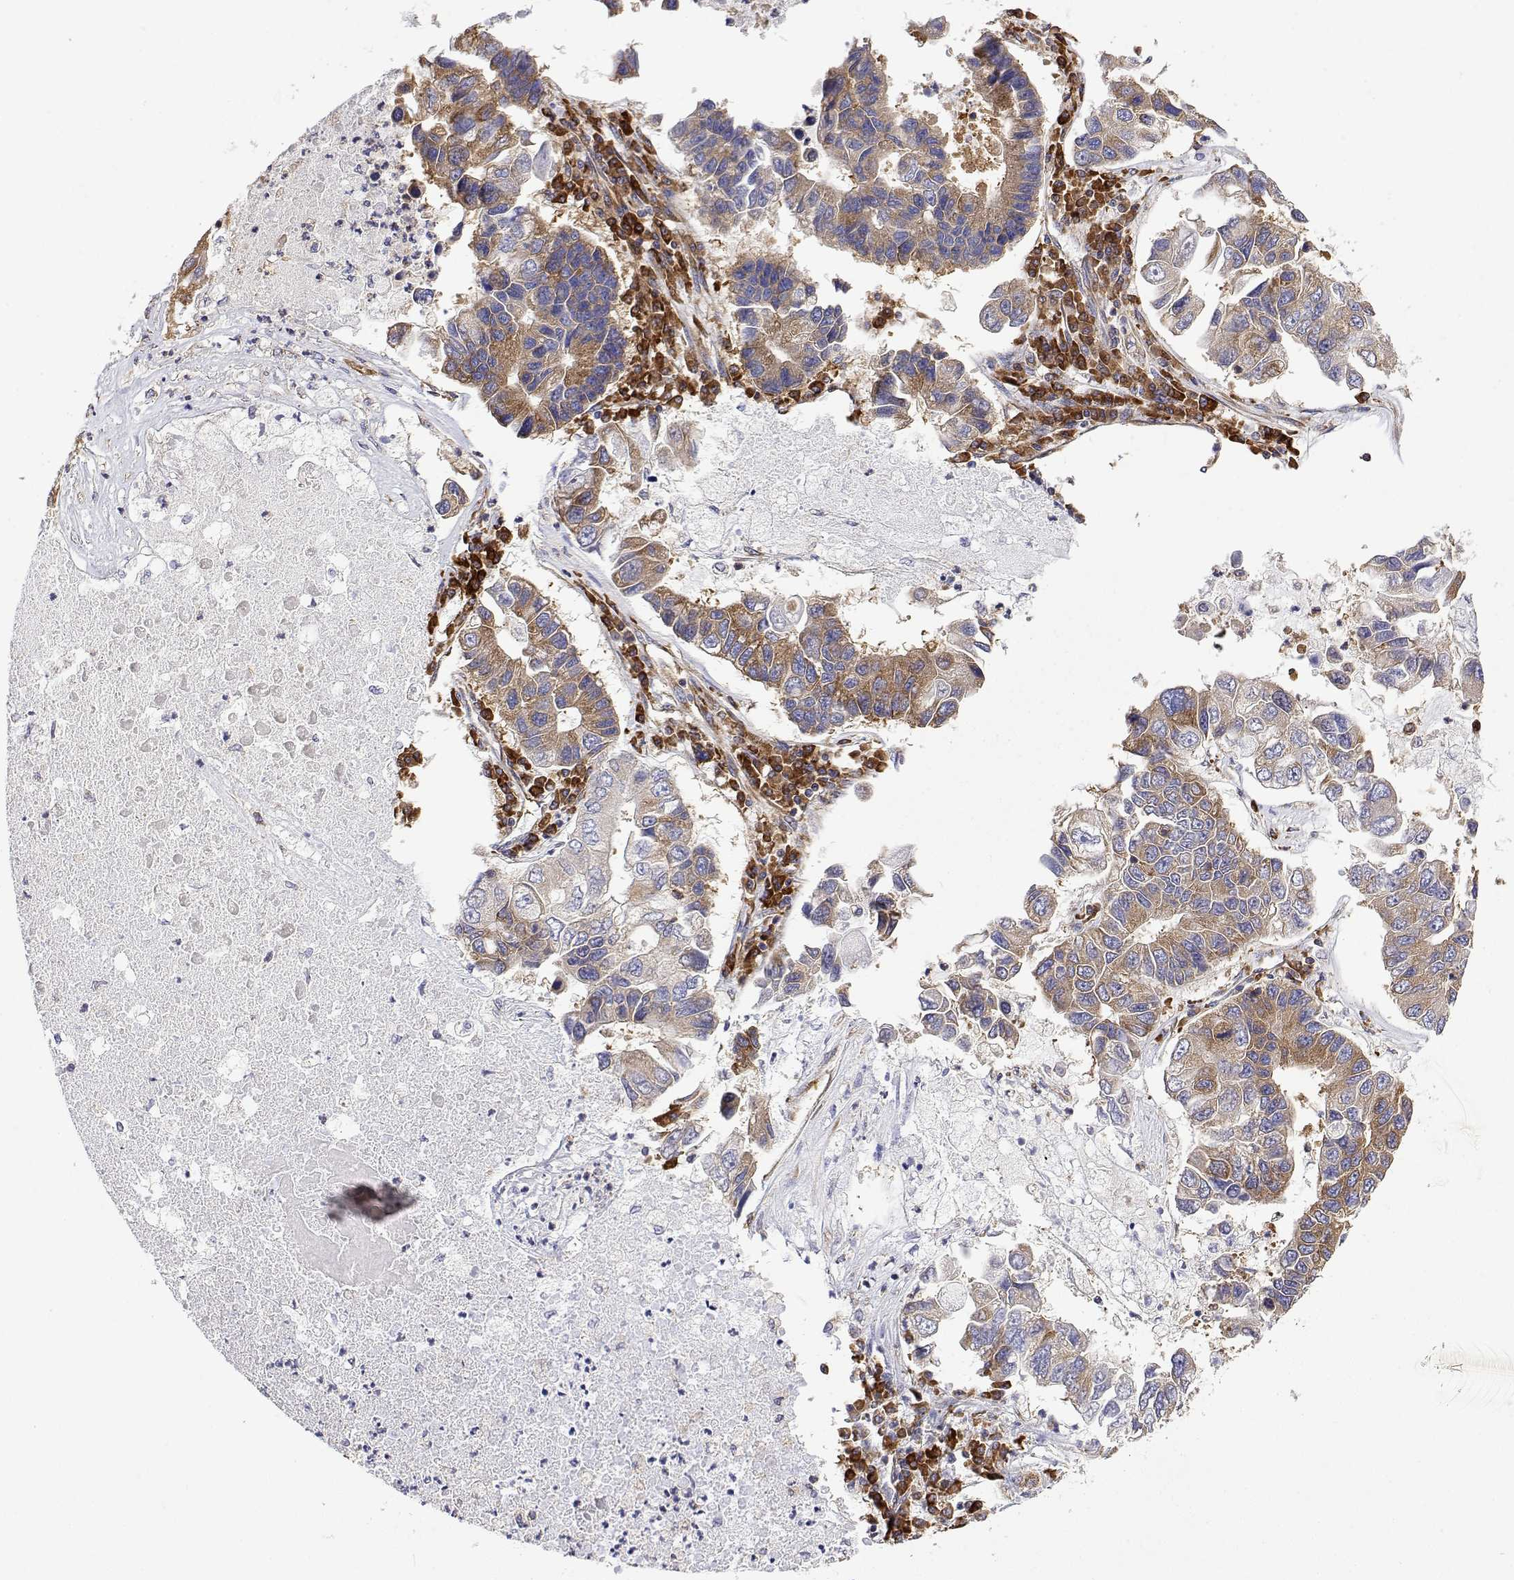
{"staining": {"intensity": "moderate", "quantity": "25%-75%", "location": "cytoplasmic/membranous"}, "tissue": "lung cancer", "cell_type": "Tumor cells", "image_type": "cancer", "snomed": [{"axis": "morphology", "description": "Adenocarcinoma, NOS"}, {"axis": "topography", "description": "Bronchus"}, {"axis": "topography", "description": "Lung"}], "caption": "This is a photomicrograph of IHC staining of lung adenocarcinoma, which shows moderate positivity in the cytoplasmic/membranous of tumor cells.", "gene": "EEF1G", "patient": {"sex": "female", "age": 51}}